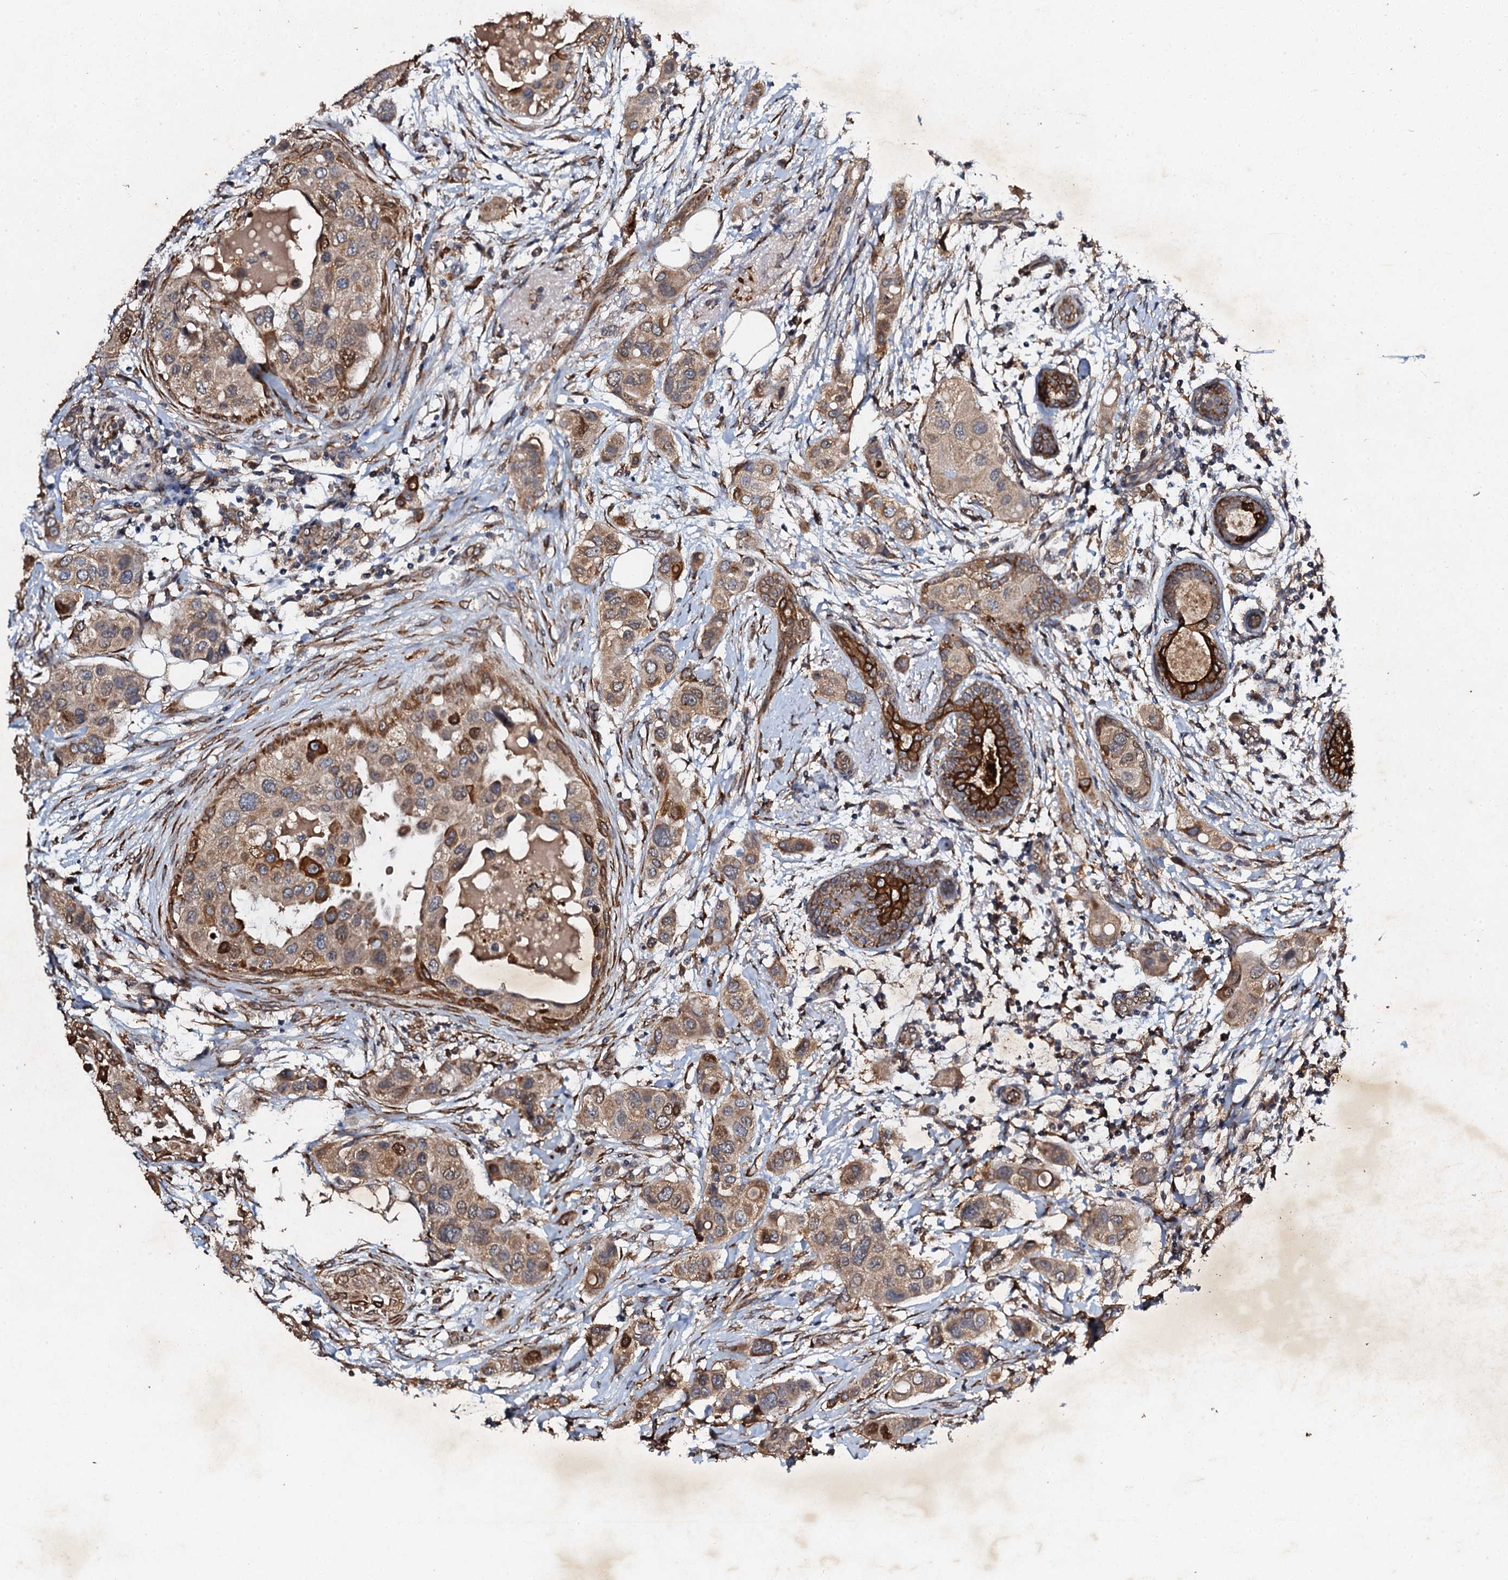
{"staining": {"intensity": "moderate", "quantity": ">75%", "location": "cytoplasmic/membranous,nuclear"}, "tissue": "breast cancer", "cell_type": "Tumor cells", "image_type": "cancer", "snomed": [{"axis": "morphology", "description": "Lobular carcinoma"}, {"axis": "topography", "description": "Breast"}], "caption": "This histopathology image reveals breast lobular carcinoma stained with immunohistochemistry (IHC) to label a protein in brown. The cytoplasmic/membranous and nuclear of tumor cells show moderate positivity for the protein. Nuclei are counter-stained blue.", "gene": "ADAMTS10", "patient": {"sex": "female", "age": 51}}